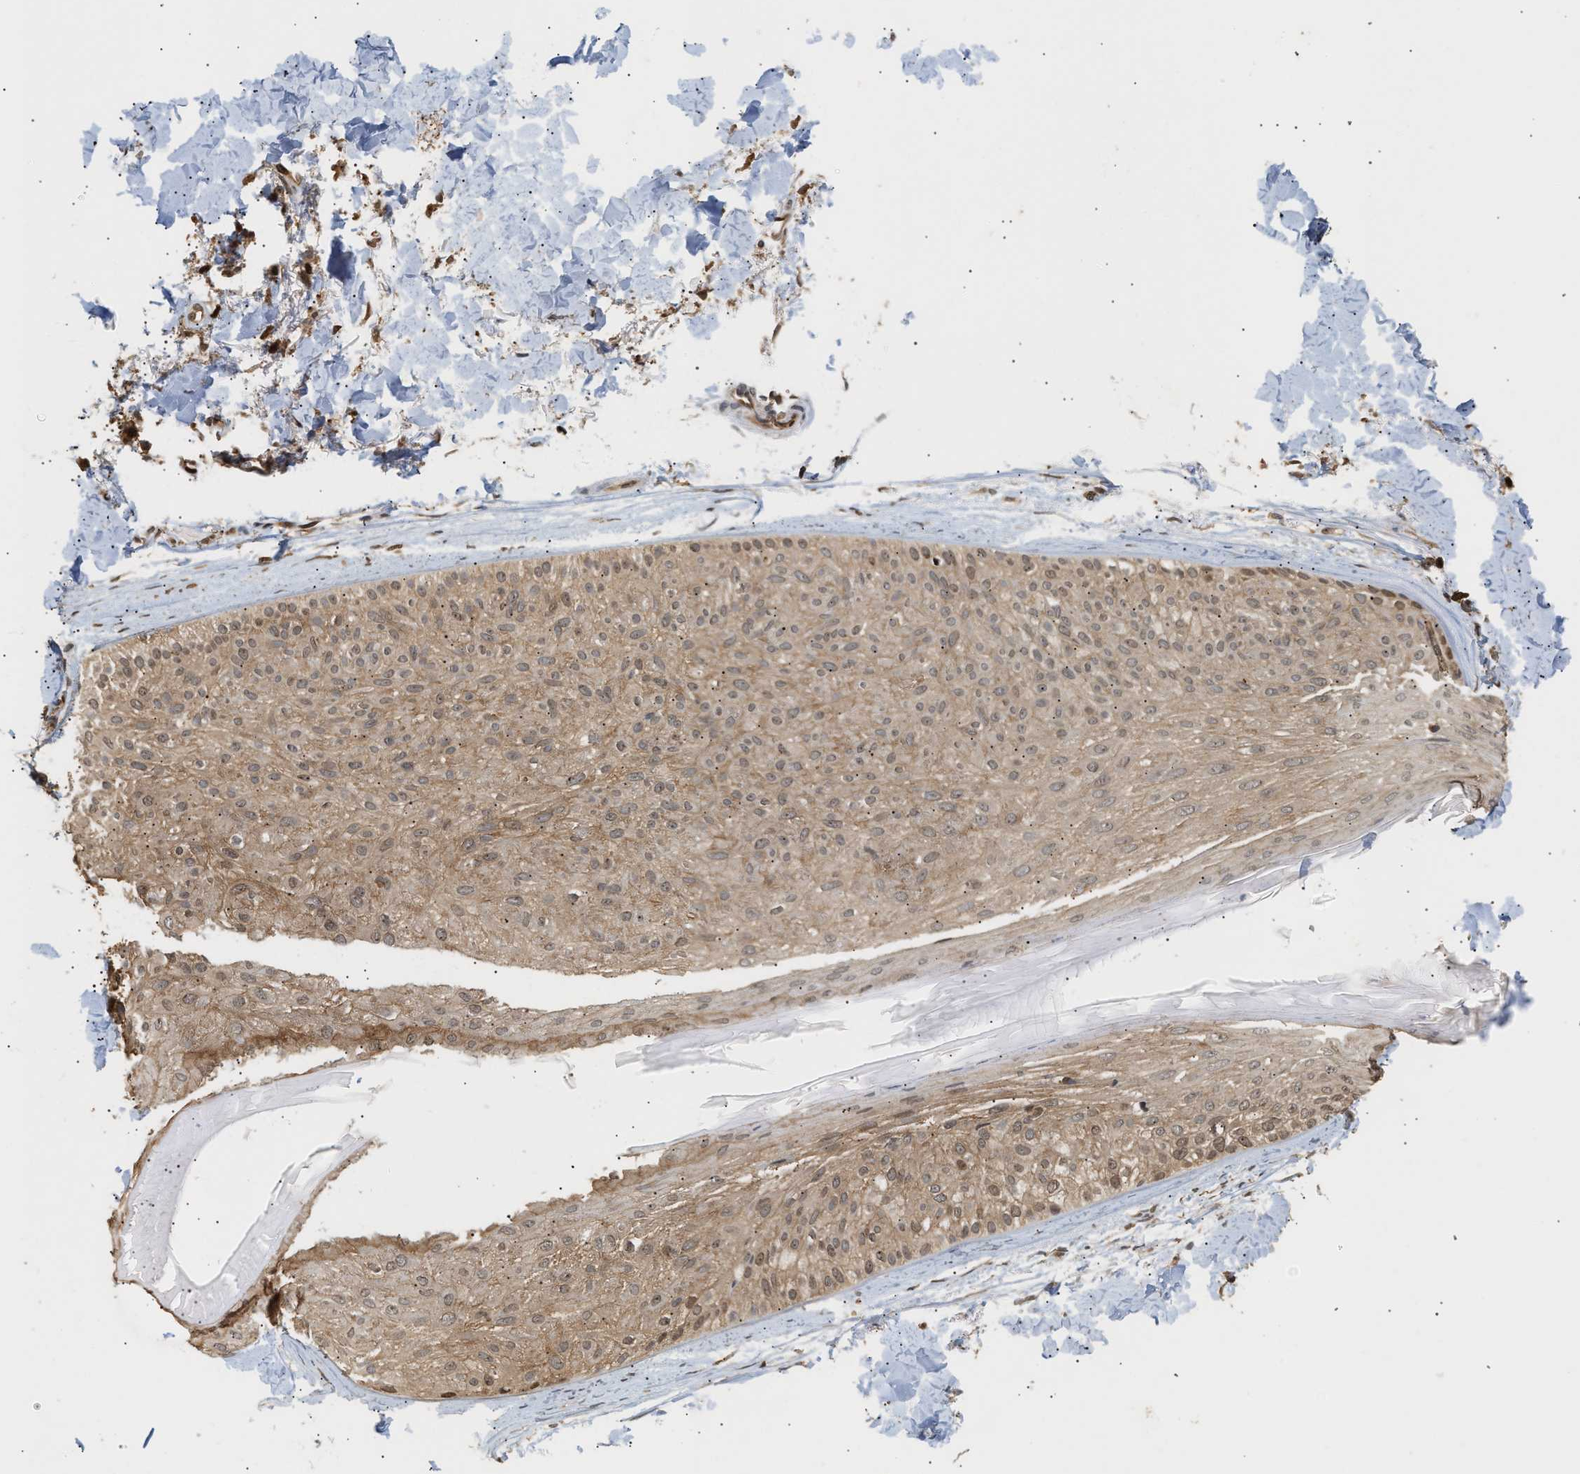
{"staining": {"intensity": "weak", "quantity": "25%-75%", "location": "cytoplasmic/membranous,nuclear"}, "tissue": "skin cancer", "cell_type": "Tumor cells", "image_type": "cancer", "snomed": [{"axis": "morphology", "description": "Normal tissue, NOS"}, {"axis": "morphology", "description": "Basal cell carcinoma"}, {"axis": "topography", "description": "Skin"}], "caption": "Approximately 25%-75% of tumor cells in basal cell carcinoma (skin) show weak cytoplasmic/membranous and nuclear protein positivity as visualized by brown immunohistochemical staining.", "gene": "ABHD5", "patient": {"sex": "male", "age": 52}}